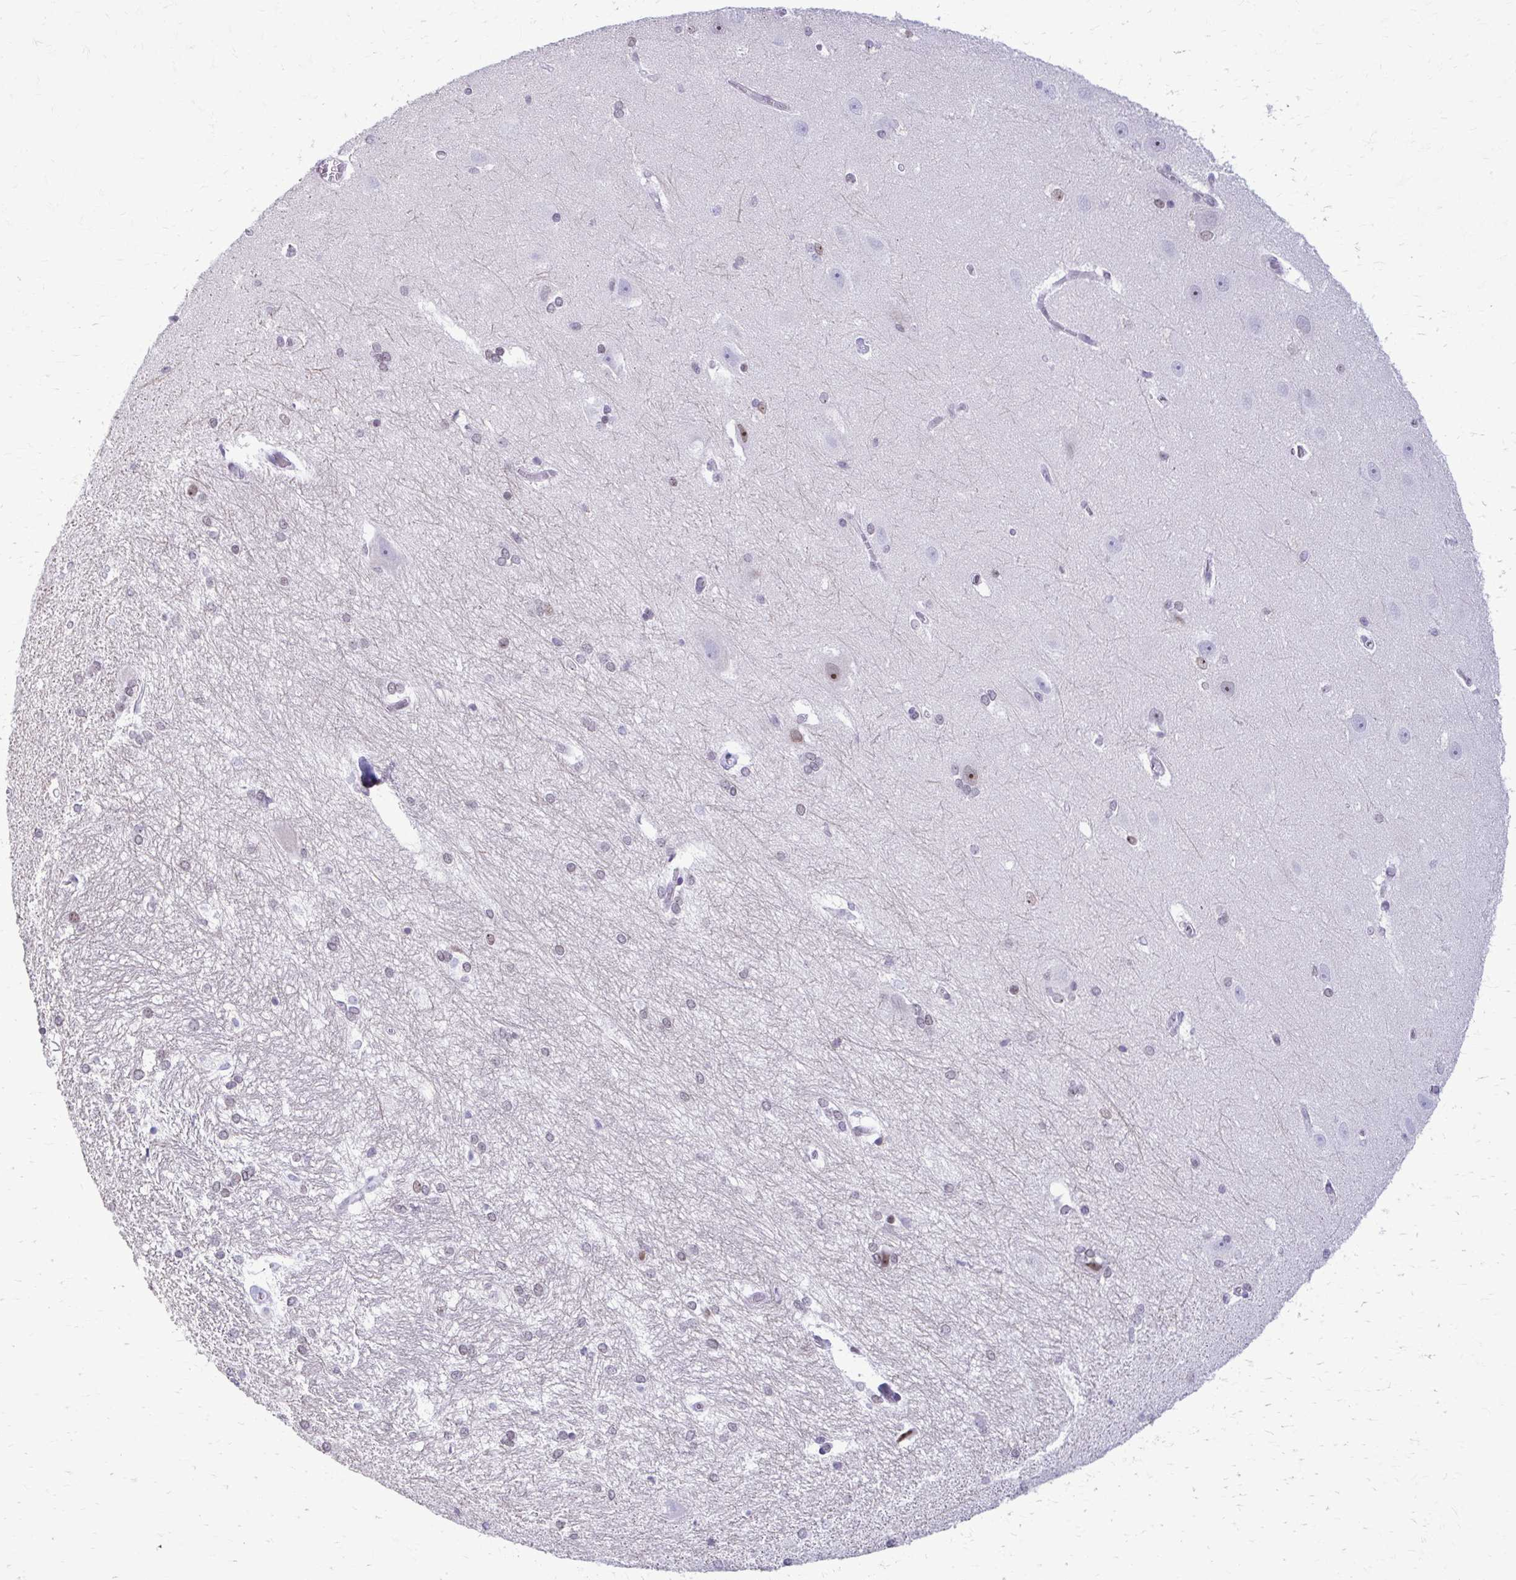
{"staining": {"intensity": "negative", "quantity": "none", "location": "none"}, "tissue": "hippocampus", "cell_type": "Glial cells", "image_type": "normal", "snomed": [{"axis": "morphology", "description": "Normal tissue, NOS"}, {"axis": "topography", "description": "Cerebral cortex"}, {"axis": "topography", "description": "Hippocampus"}], "caption": "The IHC image has no significant staining in glial cells of hippocampus. The staining is performed using DAB brown chromogen with nuclei counter-stained in using hematoxylin.", "gene": "PROSER1", "patient": {"sex": "female", "age": 19}}